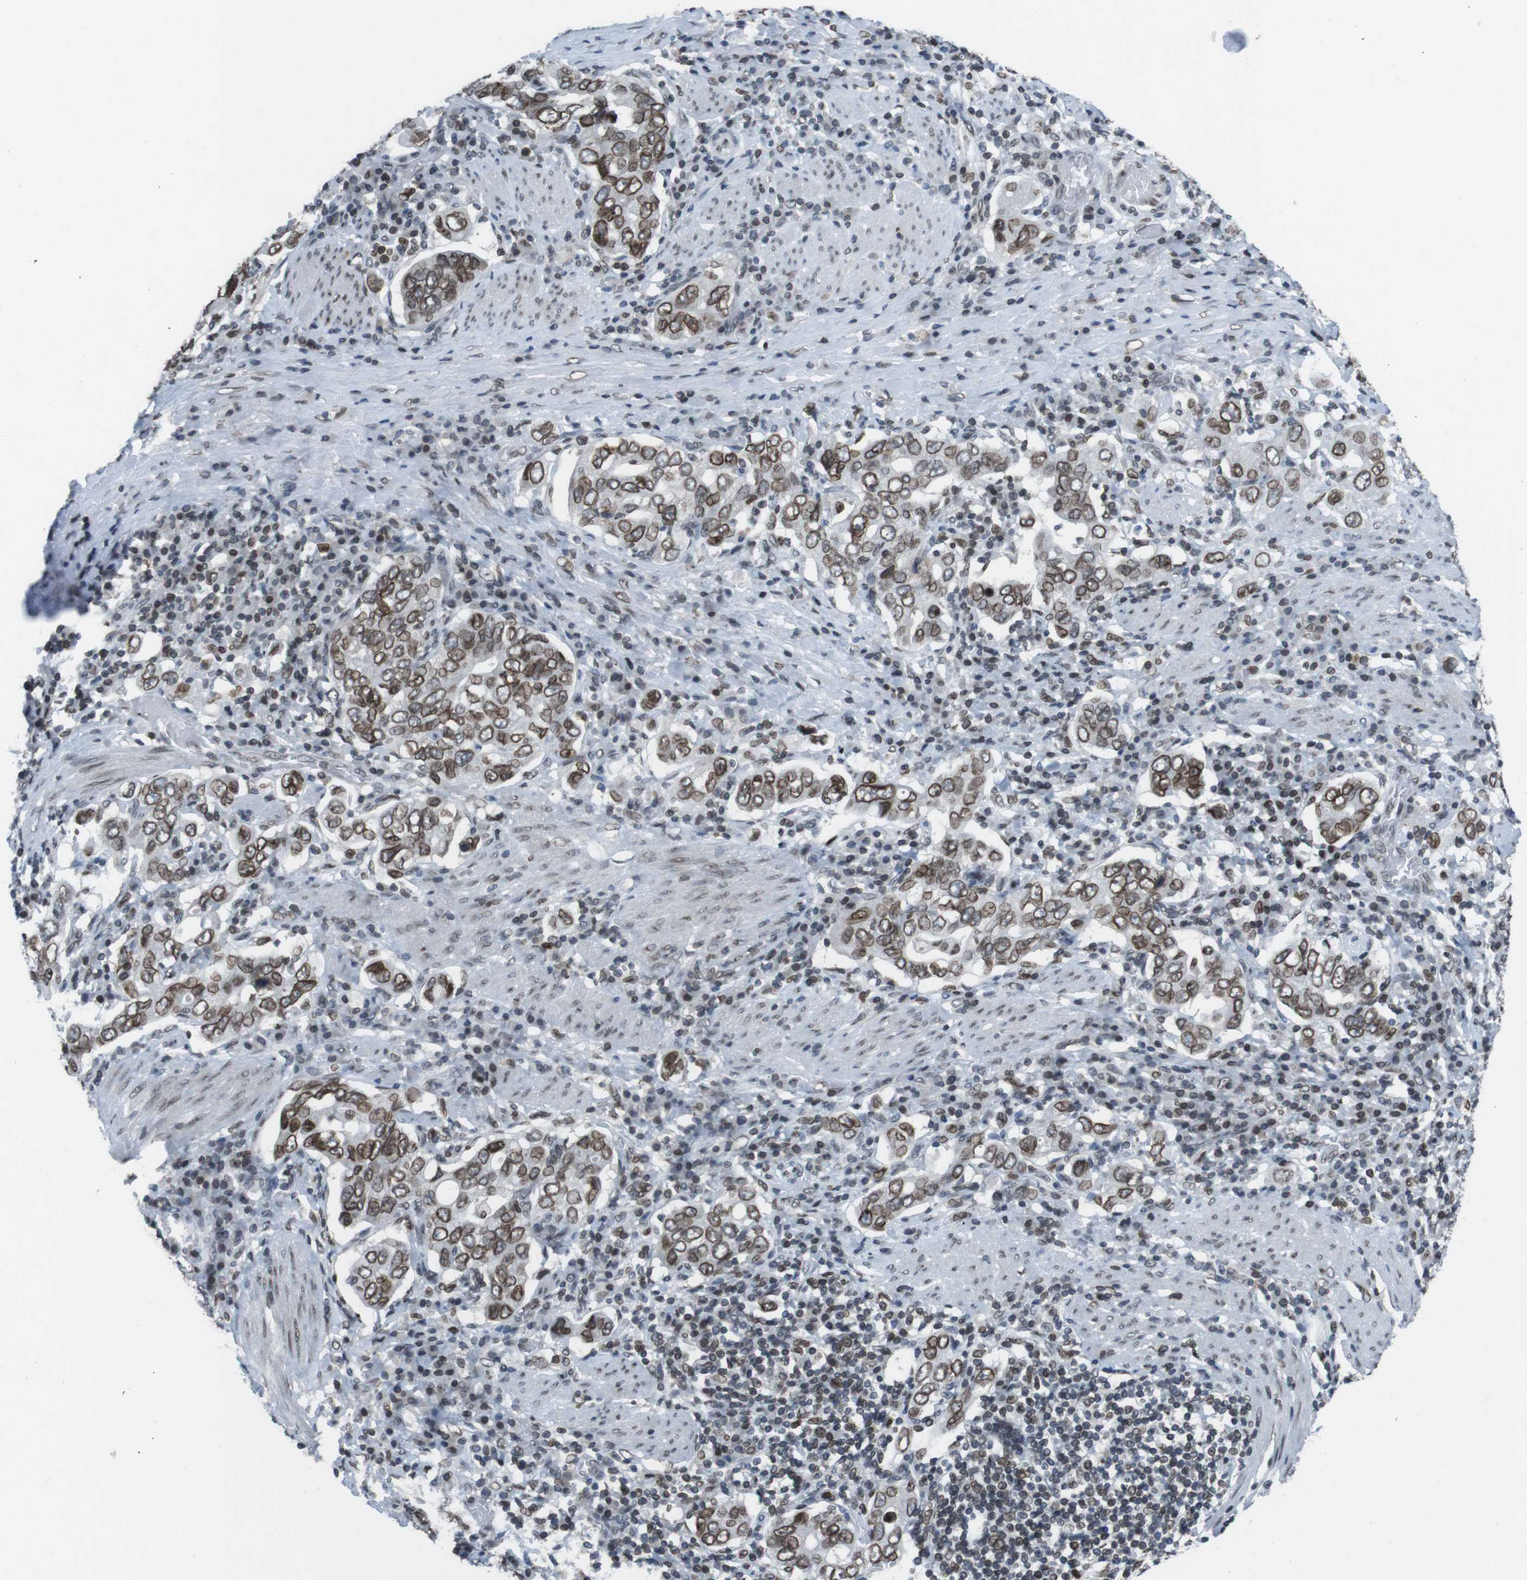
{"staining": {"intensity": "moderate", "quantity": ">75%", "location": "cytoplasmic/membranous,nuclear"}, "tissue": "stomach cancer", "cell_type": "Tumor cells", "image_type": "cancer", "snomed": [{"axis": "morphology", "description": "Adenocarcinoma, NOS"}, {"axis": "topography", "description": "Stomach, upper"}], "caption": "Moderate cytoplasmic/membranous and nuclear staining is seen in approximately >75% of tumor cells in stomach cancer.", "gene": "MAD1L1", "patient": {"sex": "male", "age": 62}}